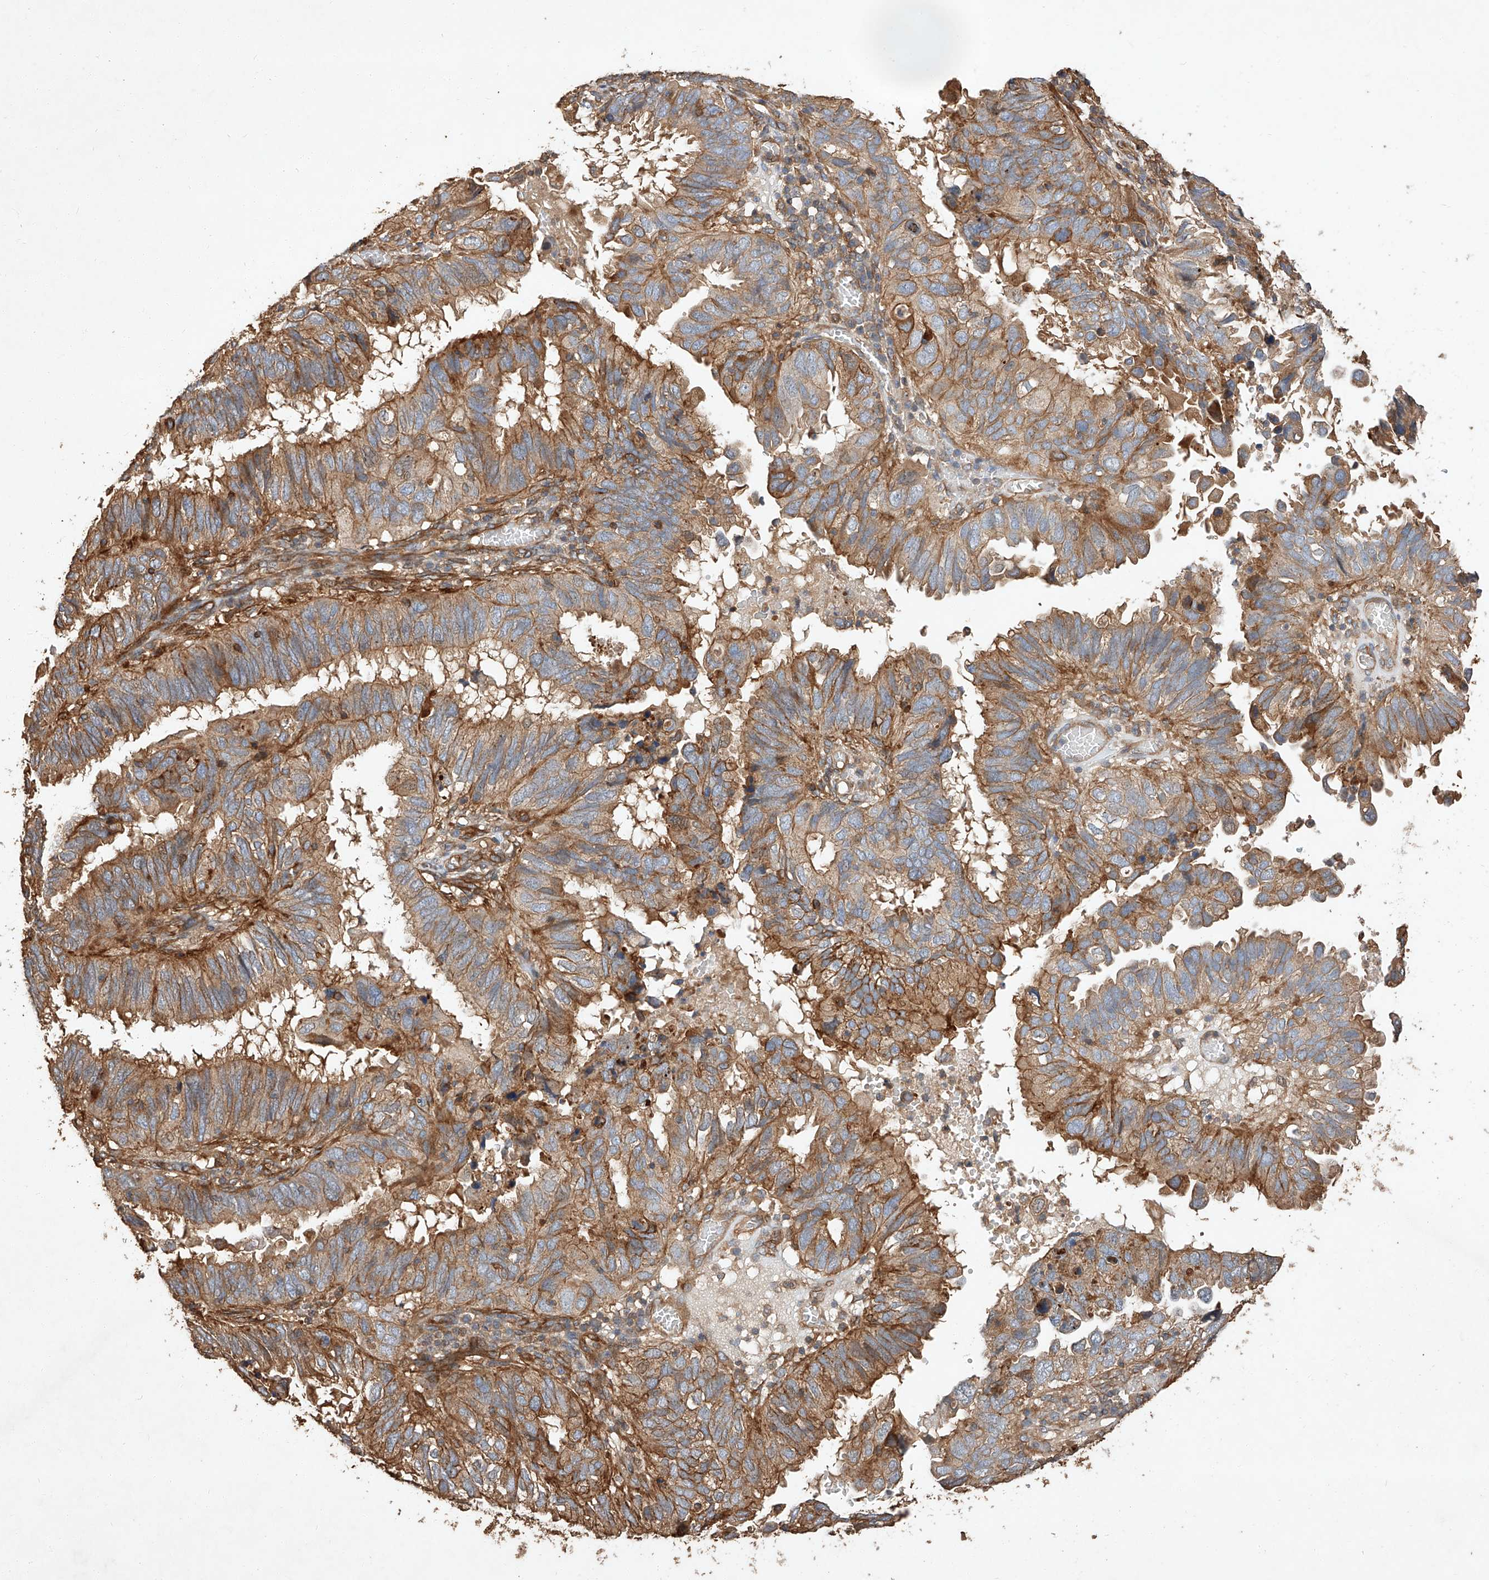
{"staining": {"intensity": "moderate", "quantity": ">75%", "location": "cytoplasmic/membranous"}, "tissue": "endometrial cancer", "cell_type": "Tumor cells", "image_type": "cancer", "snomed": [{"axis": "morphology", "description": "Adenocarcinoma, NOS"}, {"axis": "topography", "description": "Uterus"}], "caption": "DAB immunohistochemical staining of adenocarcinoma (endometrial) demonstrates moderate cytoplasmic/membranous protein positivity in about >75% of tumor cells.", "gene": "GHDC", "patient": {"sex": "female", "age": 77}}